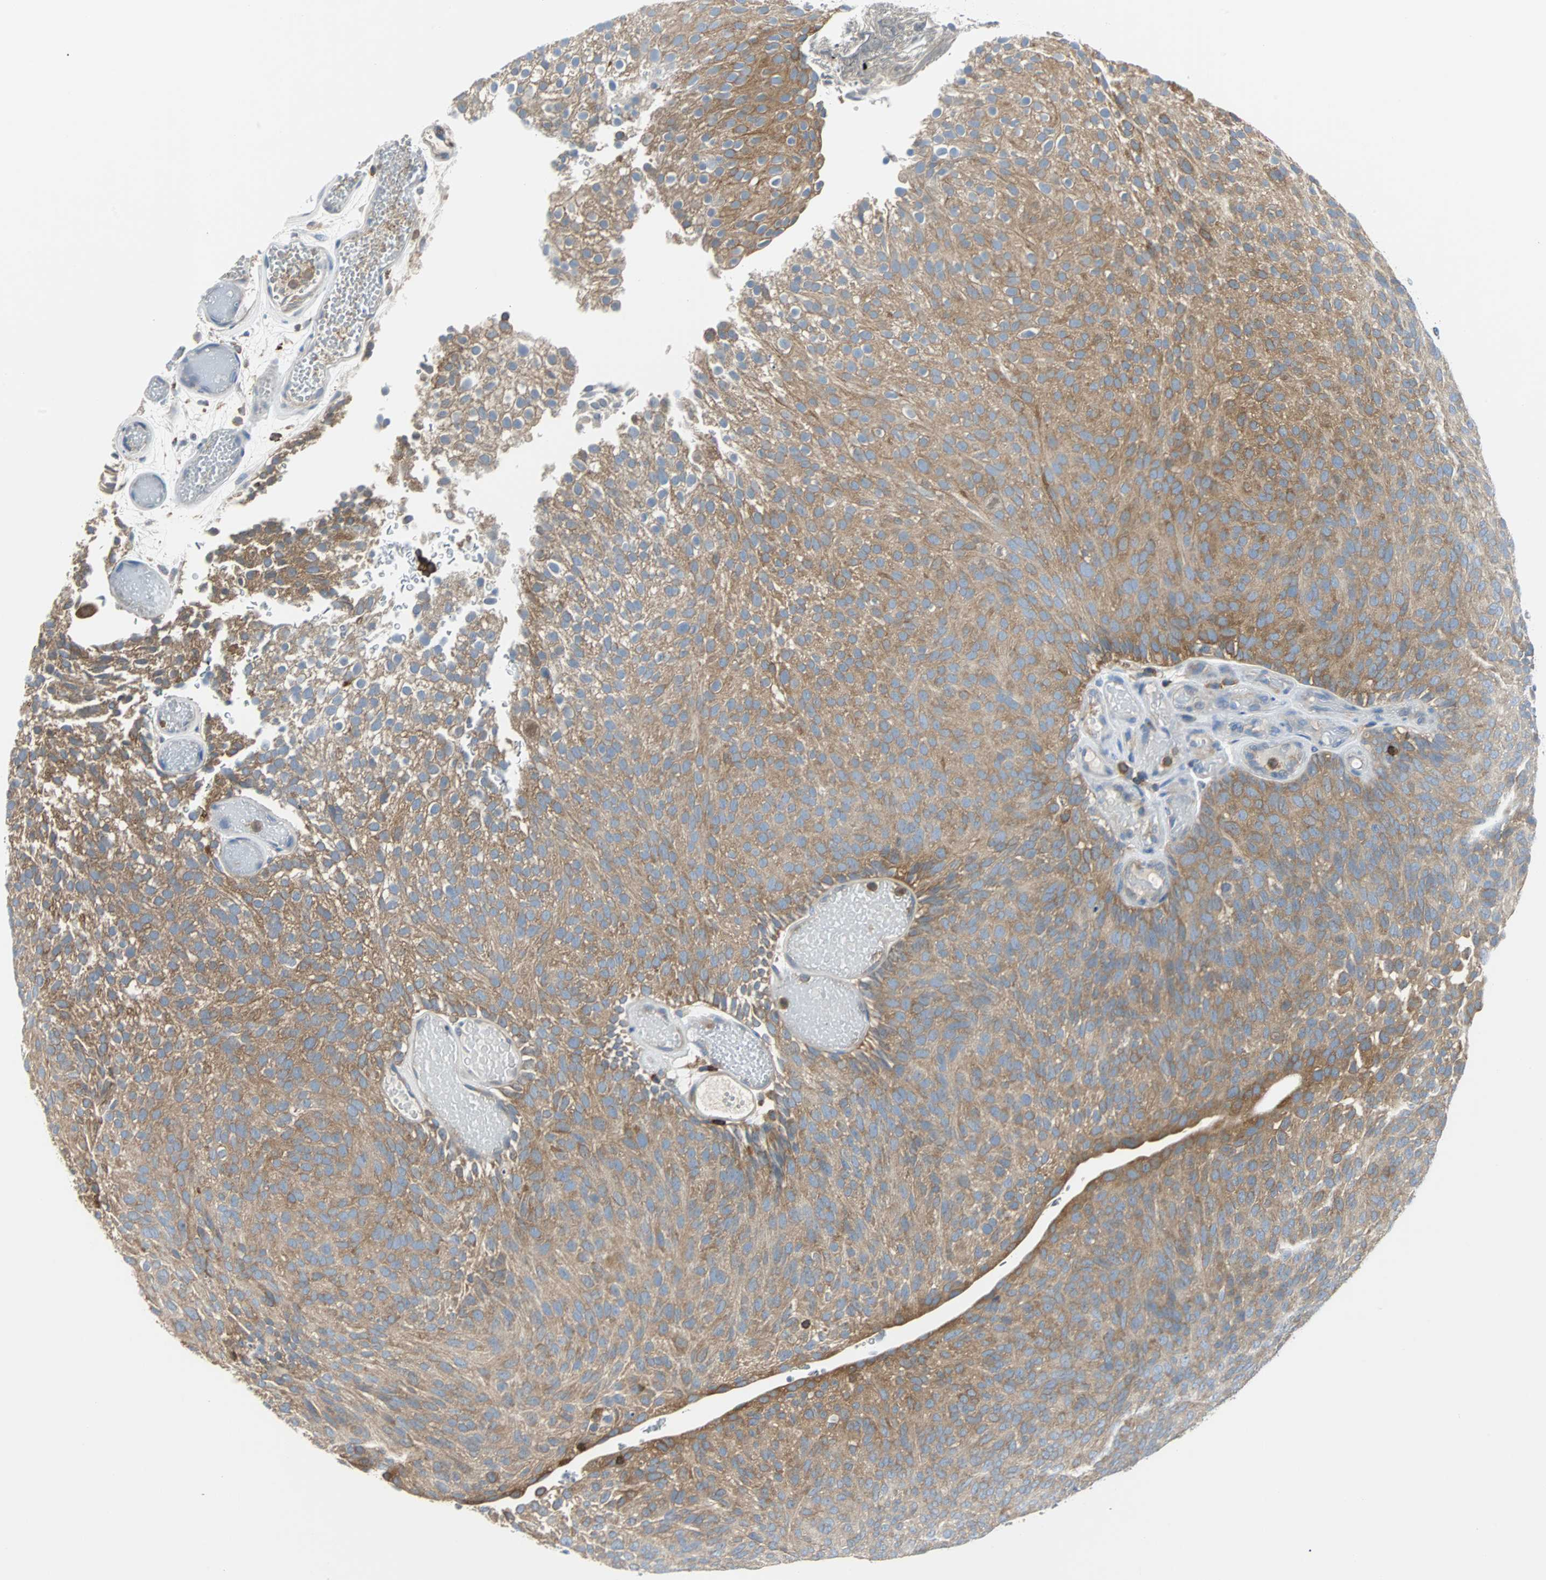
{"staining": {"intensity": "moderate", "quantity": ">75%", "location": "cytoplasmic/membranous"}, "tissue": "urothelial cancer", "cell_type": "Tumor cells", "image_type": "cancer", "snomed": [{"axis": "morphology", "description": "Urothelial carcinoma, Low grade"}, {"axis": "topography", "description": "Urinary bladder"}], "caption": "Human urothelial cancer stained with a brown dye shows moderate cytoplasmic/membranous positive positivity in about >75% of tumor cells.", "gene": "TSC22D4", "patient": {"sex": "male", "age": 78}}